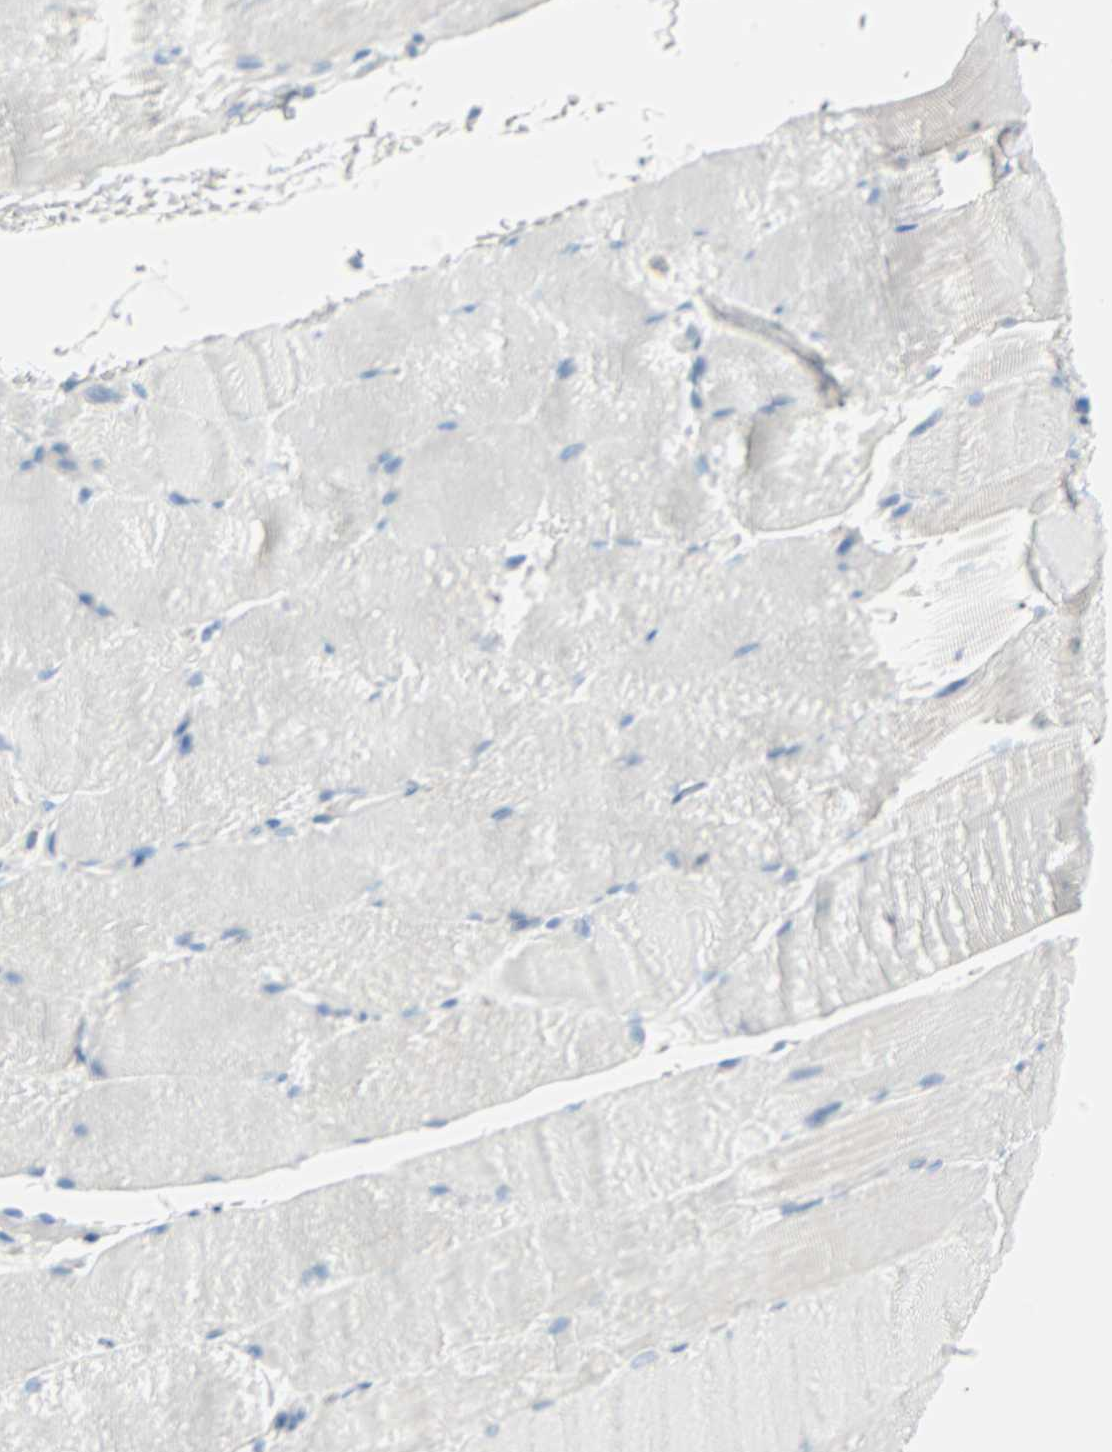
{"staining": {"intensity": "negative", "quantity": "none", "location": "none"}, "tissue": "skeletal muscle", "cell_type": "Myocytes", "image_type": "normal", "snomed": [{"axis": "morphology", "description": "Normal tissue, NOS"}, {"axis": "topography", "description": "Skeletal muscle"}, {"axis": "topography", "description": "Parathyroid gland"}], "caption": "Immunohistochemical staining of normal human skeletal muscle demonstrates no significant expression in myocytes. (DAB immunohistochemistry (IHC) visualized using brightfield microscopy, high magnification).", "gene": "STX1A", "patient": {"sex": "female", "age": 37}}